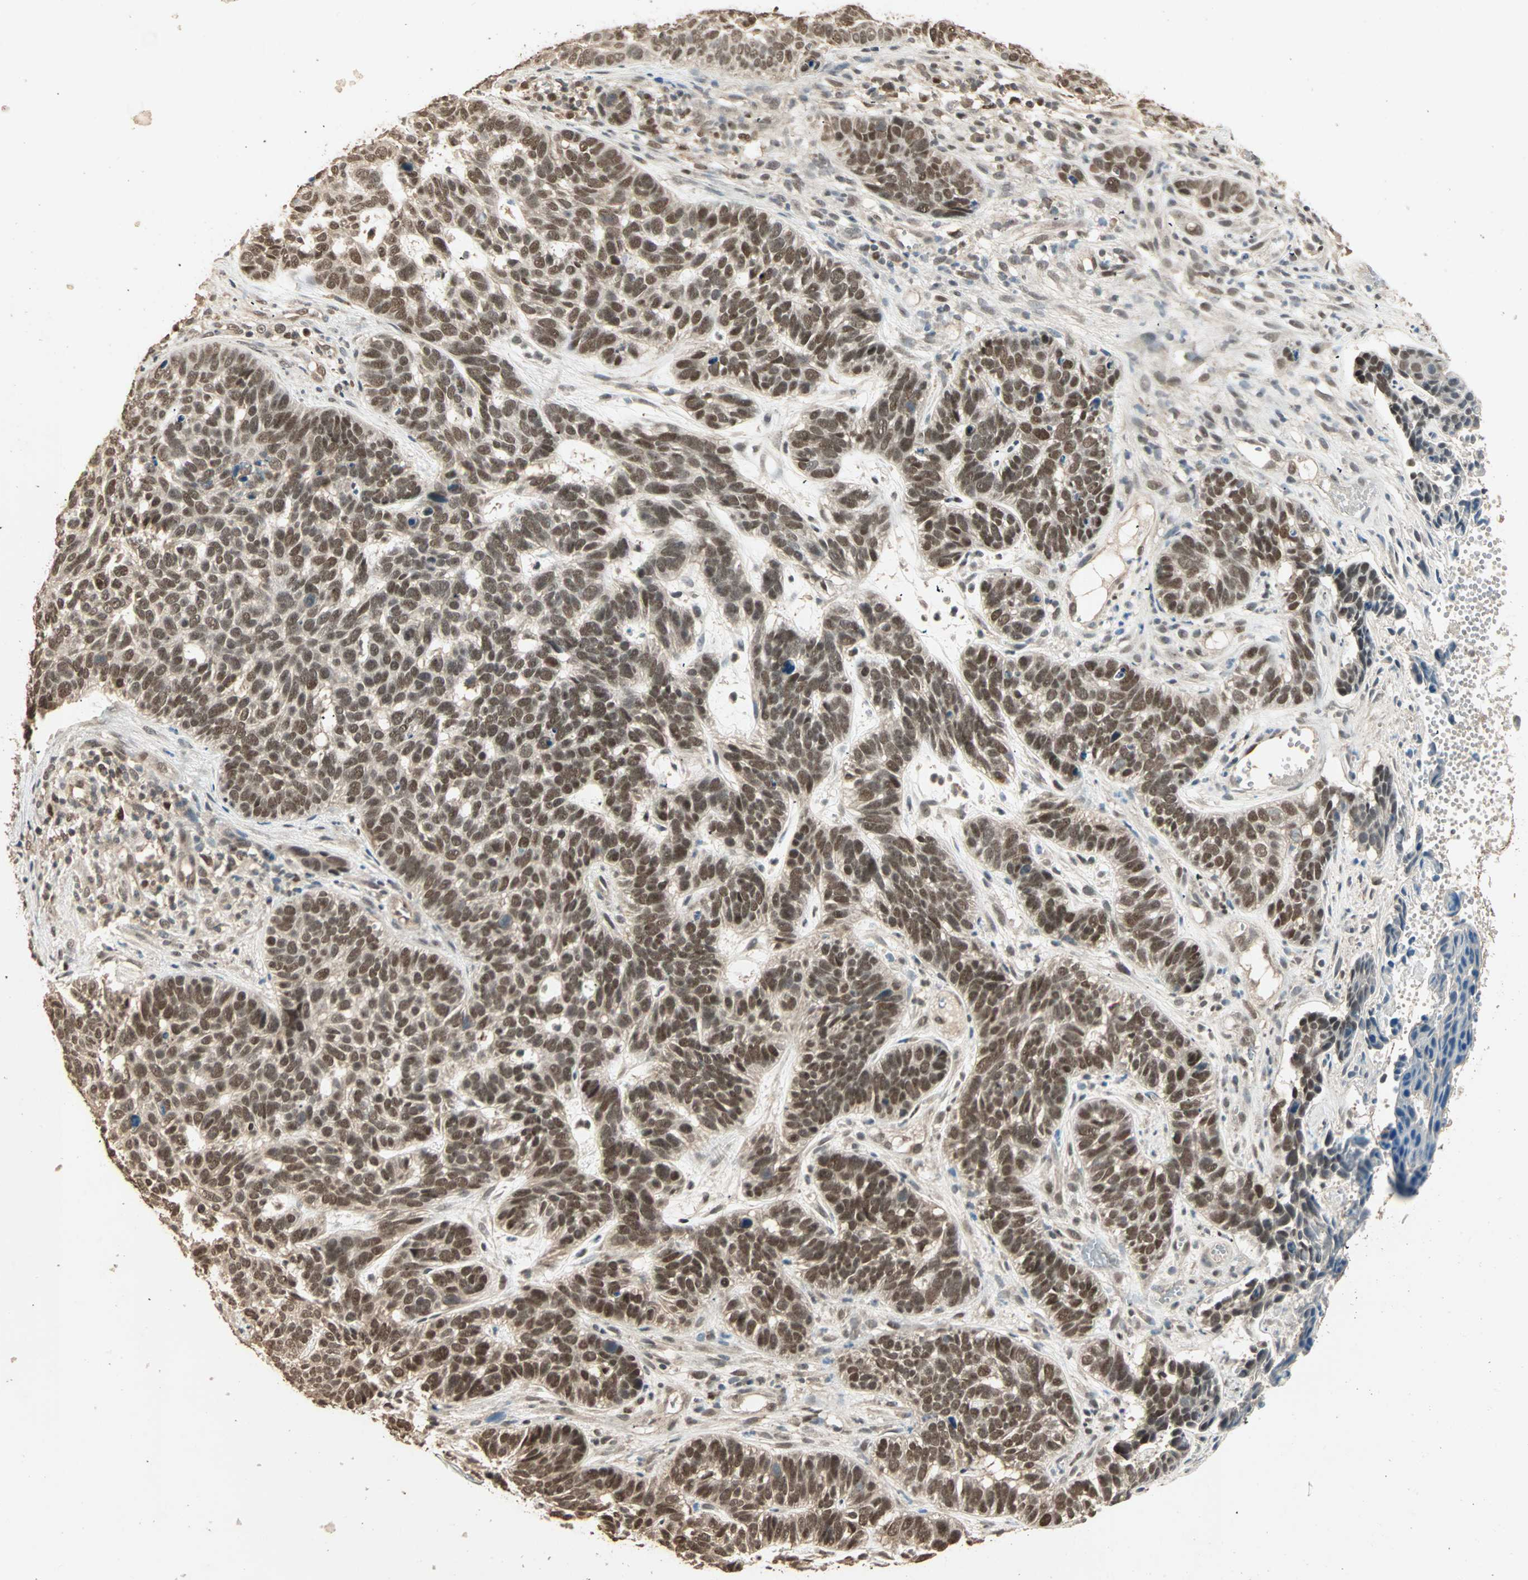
{"staining": {"intensity": "strong", "quantity": ">75%", "location": "cytoplasmic/membranous,nuclear"}, "tissue": "skin cancer", "cell_type": "Tumor cells", "image_type": "cancer", "snomed": [{"axis": "morphology", "description": "Basal cell carcinoma"}, {"axis": "topography", "description": "Skin"}], "caption": "IHC (DAB) staining of skin cancer (basal cell carcinoma) exhibits strong cytoplasmic/membranous and nuclear protein positivity in about >75% of tumor cells. (DAB (3,3'-diaminobenzidine) IHC, brown staining for protein, blue staining for nuclei).", "gene": "ZBTB33", "patient": {"sex": "male", "age": 87}}